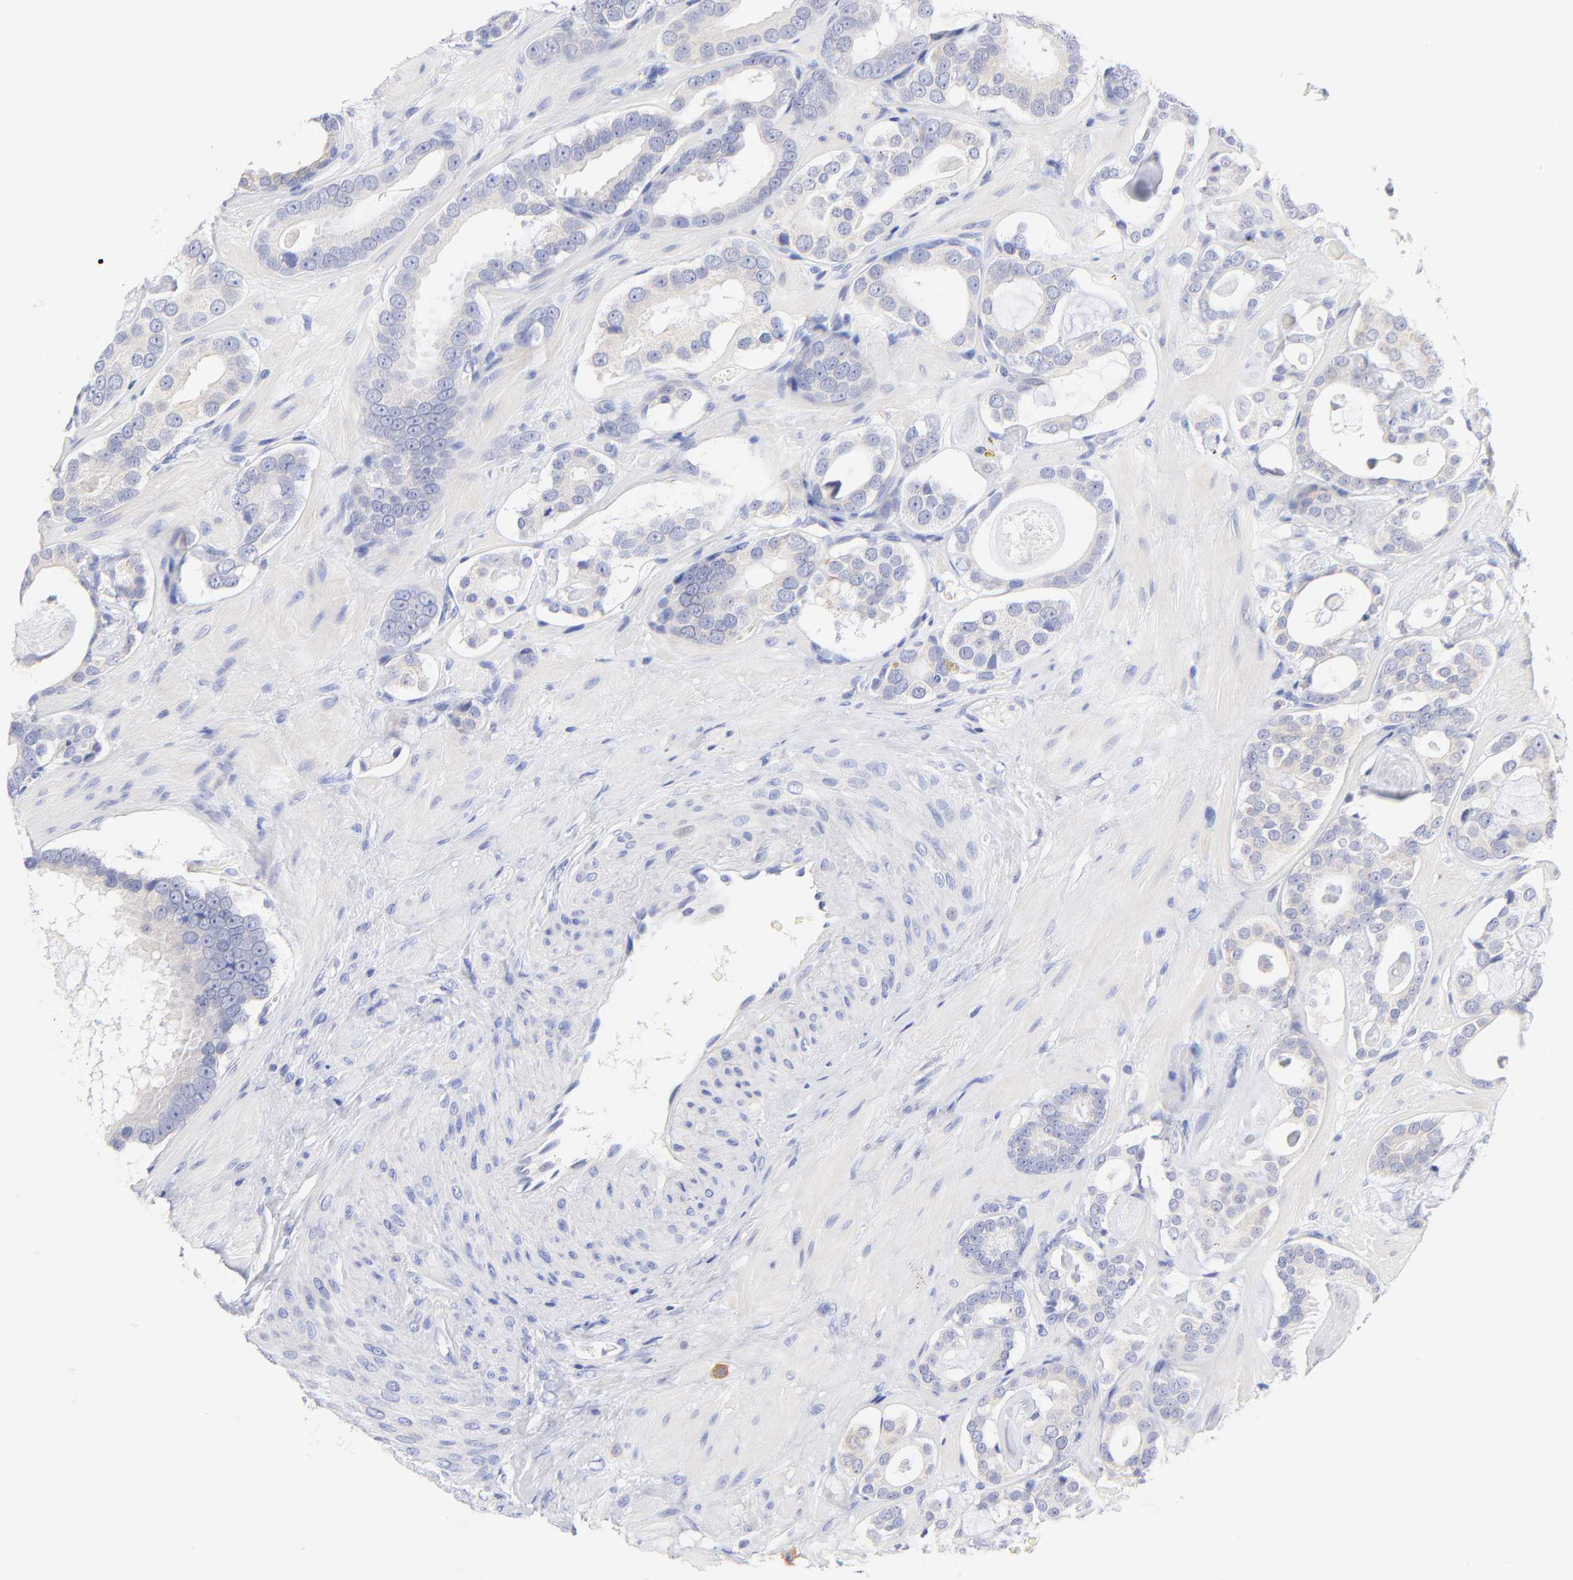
{"staining": {"intensity": "moderate", "quantity": "<25%", "location": "cytoplasmic/membranous"}, "tissue": "prostate cancer", "cell_type": "Tumor cells", "image_type": "cancer", "snomed": [{"axis": "morphology", "description": "Adenocarcinoma, Low grade"}, {"axis": "topography", "description": "Prostate"}], "caption": "A photomicrograph showing moderate cytoplasmic/membranous expression in approximately <25% of tumor cells in prostate cancer (adenocarcinoma (low-grade)), as visualized by brown immunohistochemical staining.", "gene": "EBP", "patient": {"sex": "male", "age": 57}}